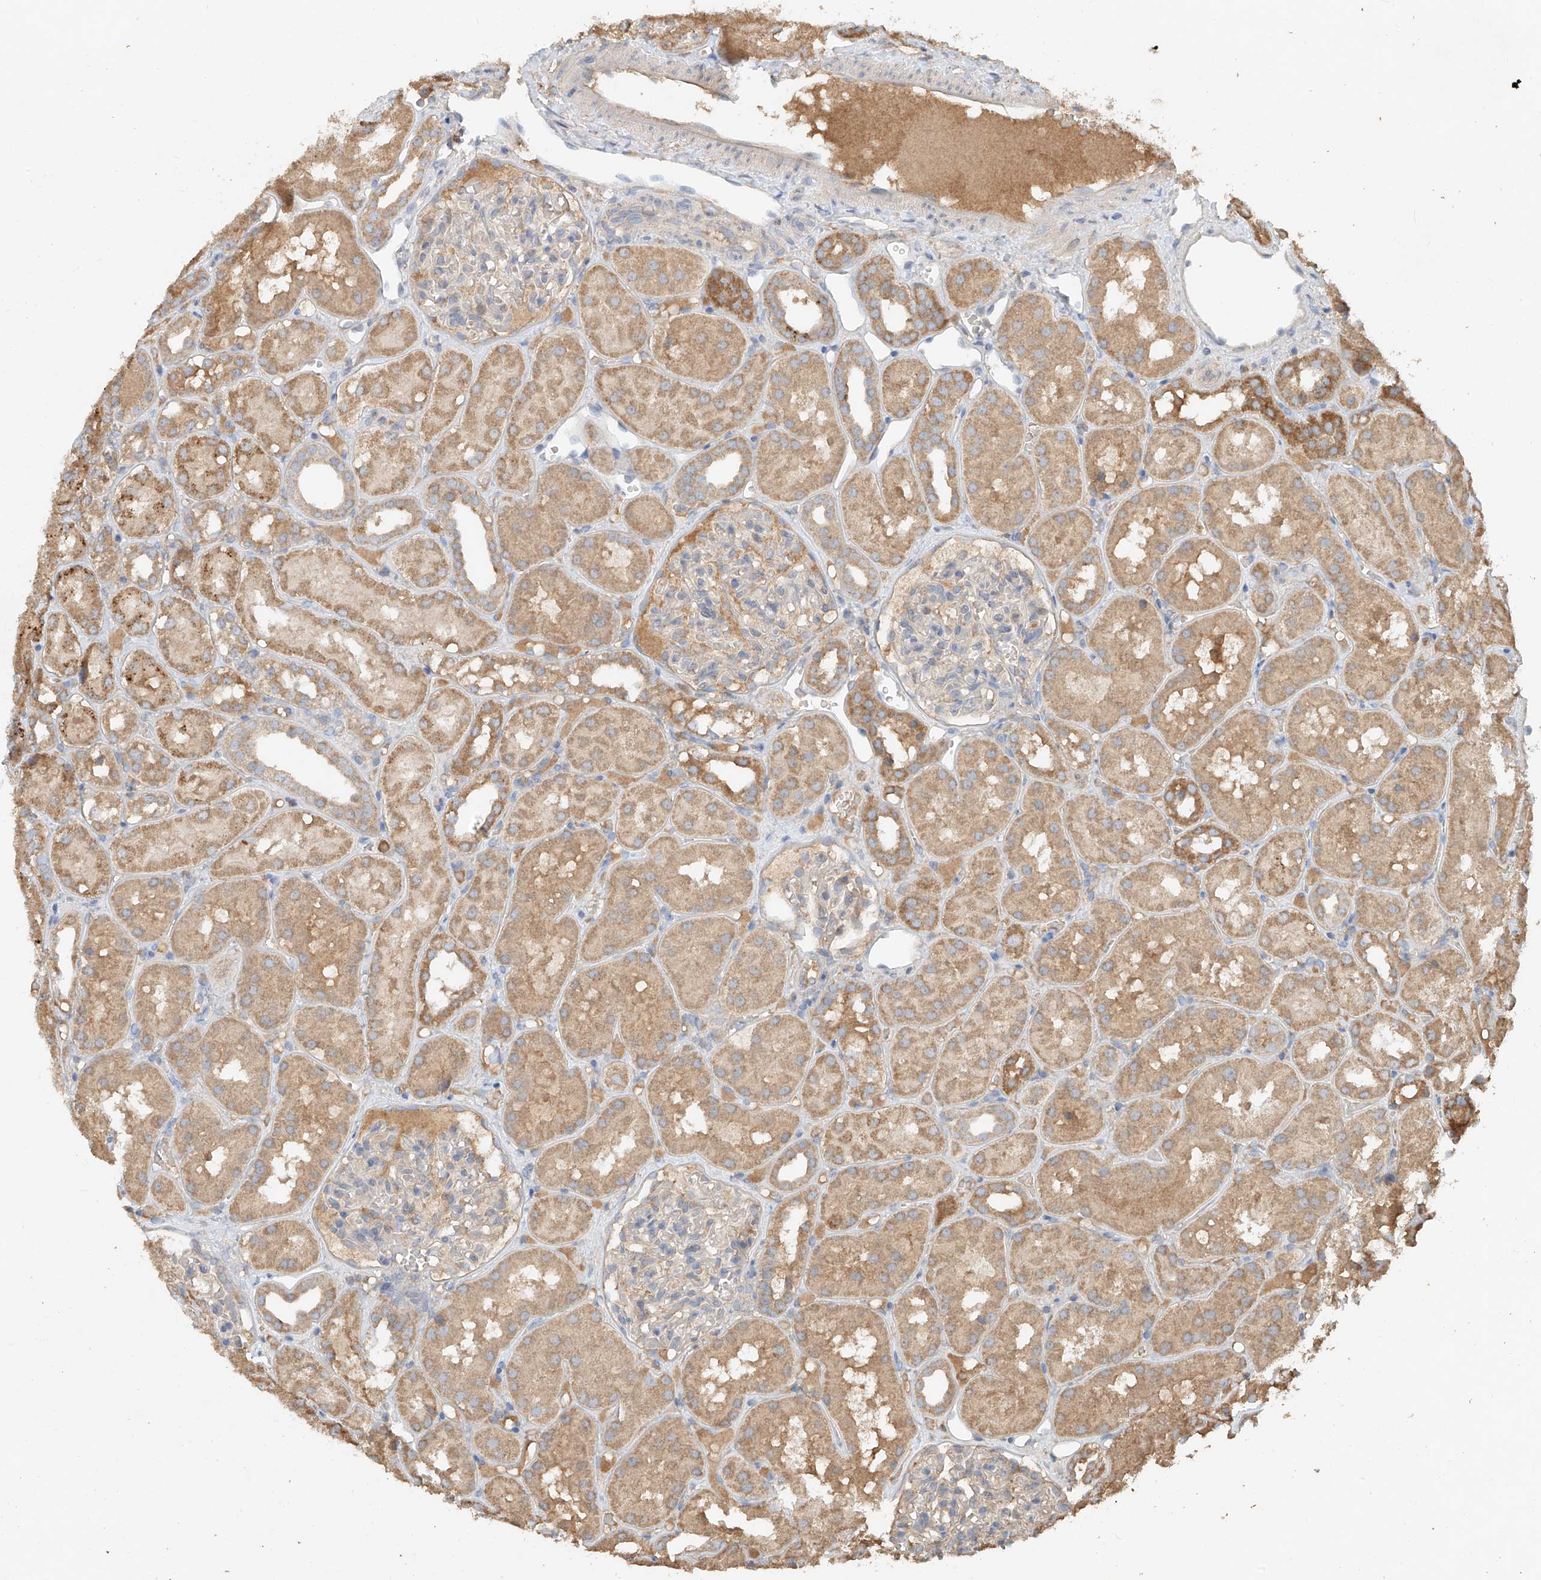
{"staining": {"intensity": "weak", "quantity": "<25%", "location": "cytoplasmic/membranous"}, "tissue": "kidney", "cell_type": "Cells in glomeruli", "image_type": "normal", "snomed": [{"axis": "morphology", "description": "Normal tissue, NOS"}, {"axis": "topography", "description": "Kidney"}], "caption": "Kidney stained for a protein using immunohistochemistry shows no staining cells in glomeruli.", "gene": "GNB1L", "patient": {"sex": "male", "age": 16}}